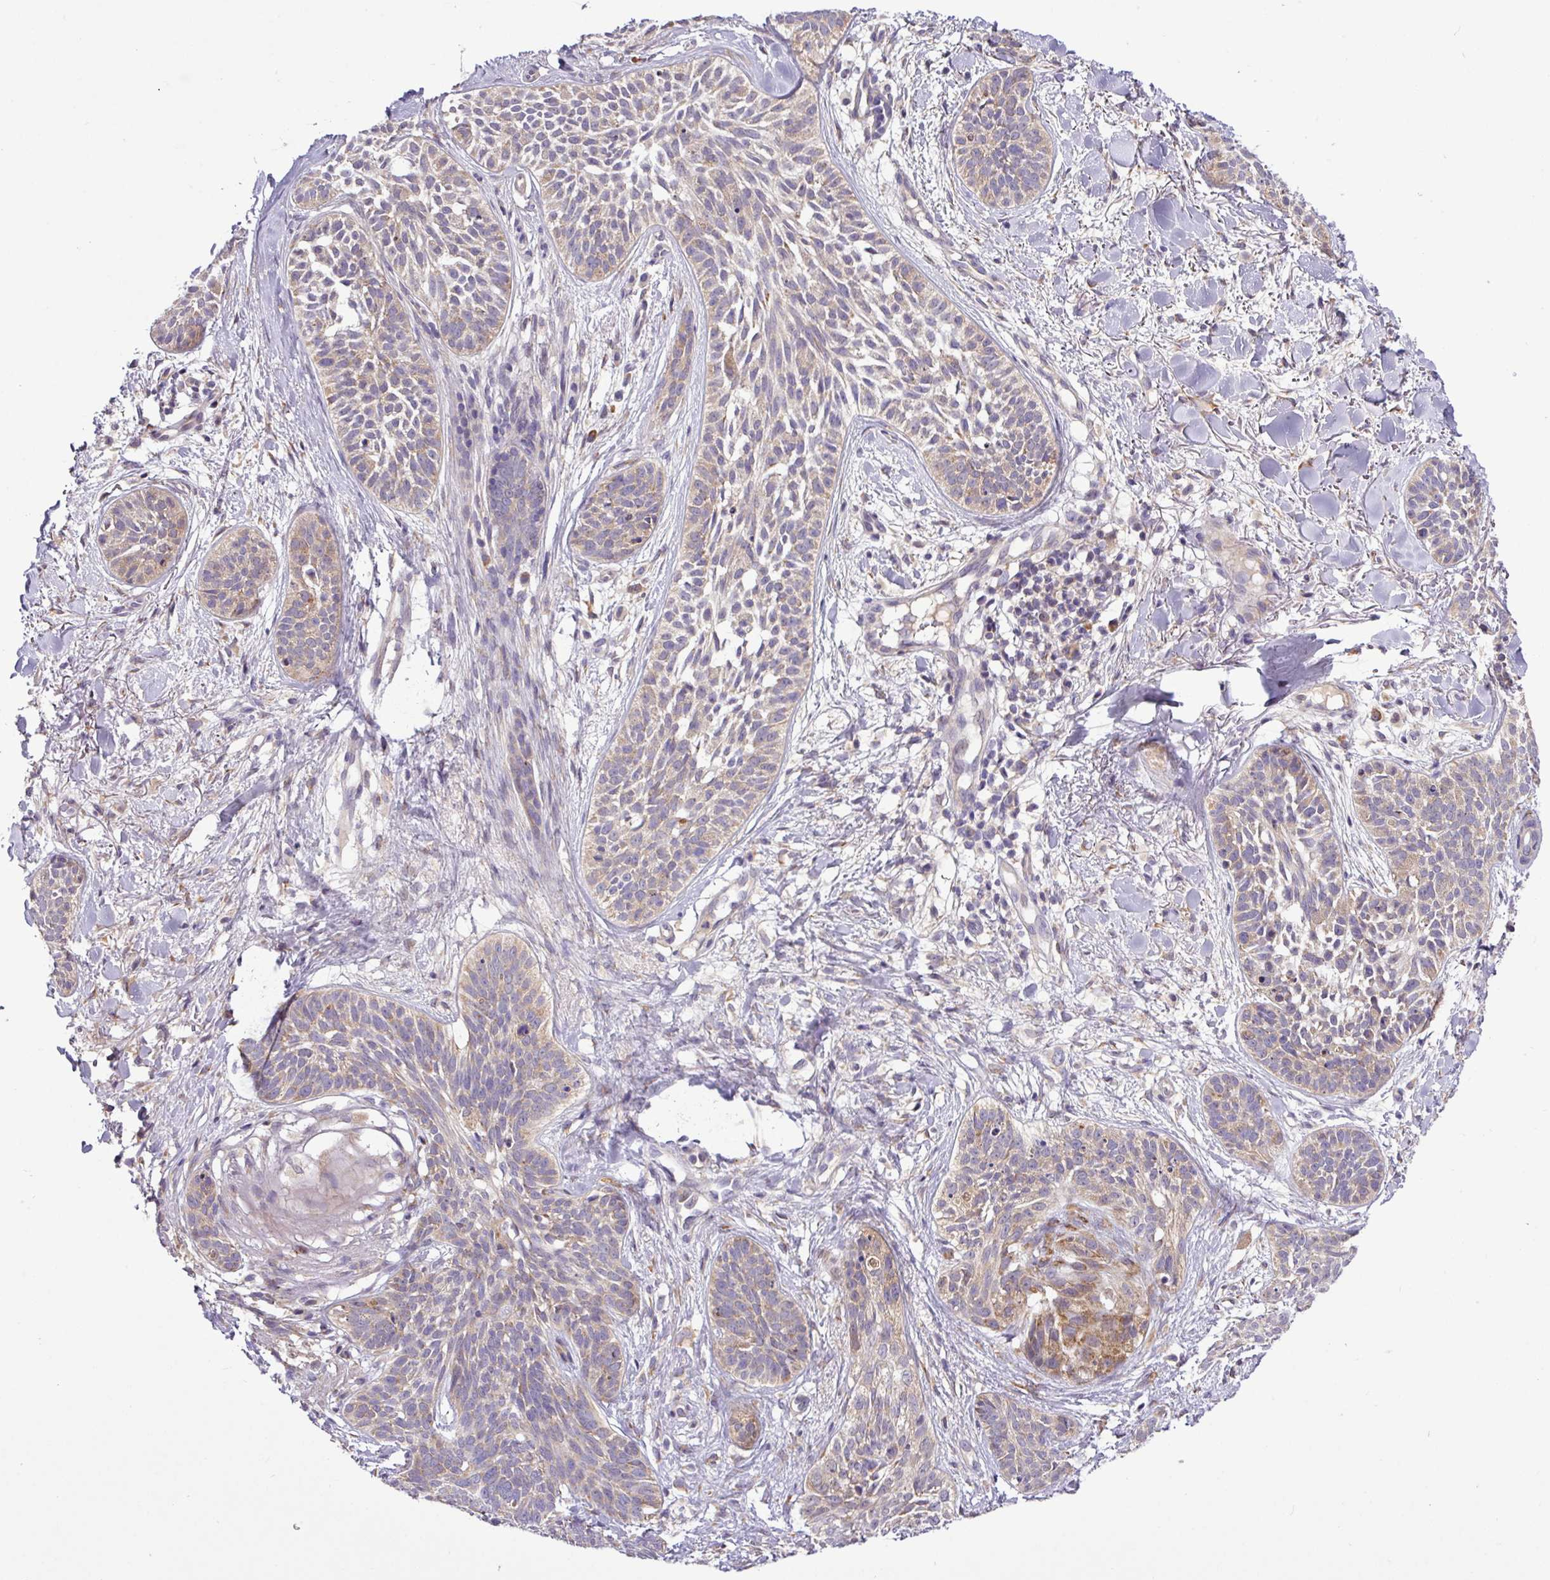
{"staining": {"intensity": "weak", "quantity": "25%-75%", "location": "cytoplasmic/membranous"}, "tissue": "skin cancer", "cell_type": "Tumor cells", "image_type": "cancer", "snomed": [{"axis": "morphology", "description": "Basal cell carcinoma"}, {"axis": "topography", "description": "Skin"}], "caption": "A histopathology image of basal cell carcinoma (skin) stained for a protein reveals weak cytoplasmic/membranous brown staining in tumor cells. Using DAB (3,3'-diaminobenzidine) (brown) and hematoxylin (blue) stains, captured at high magnification using brightfield microscopy.", "gene": "TM2D2", "patient": {"sex": "male", "age": 52}}